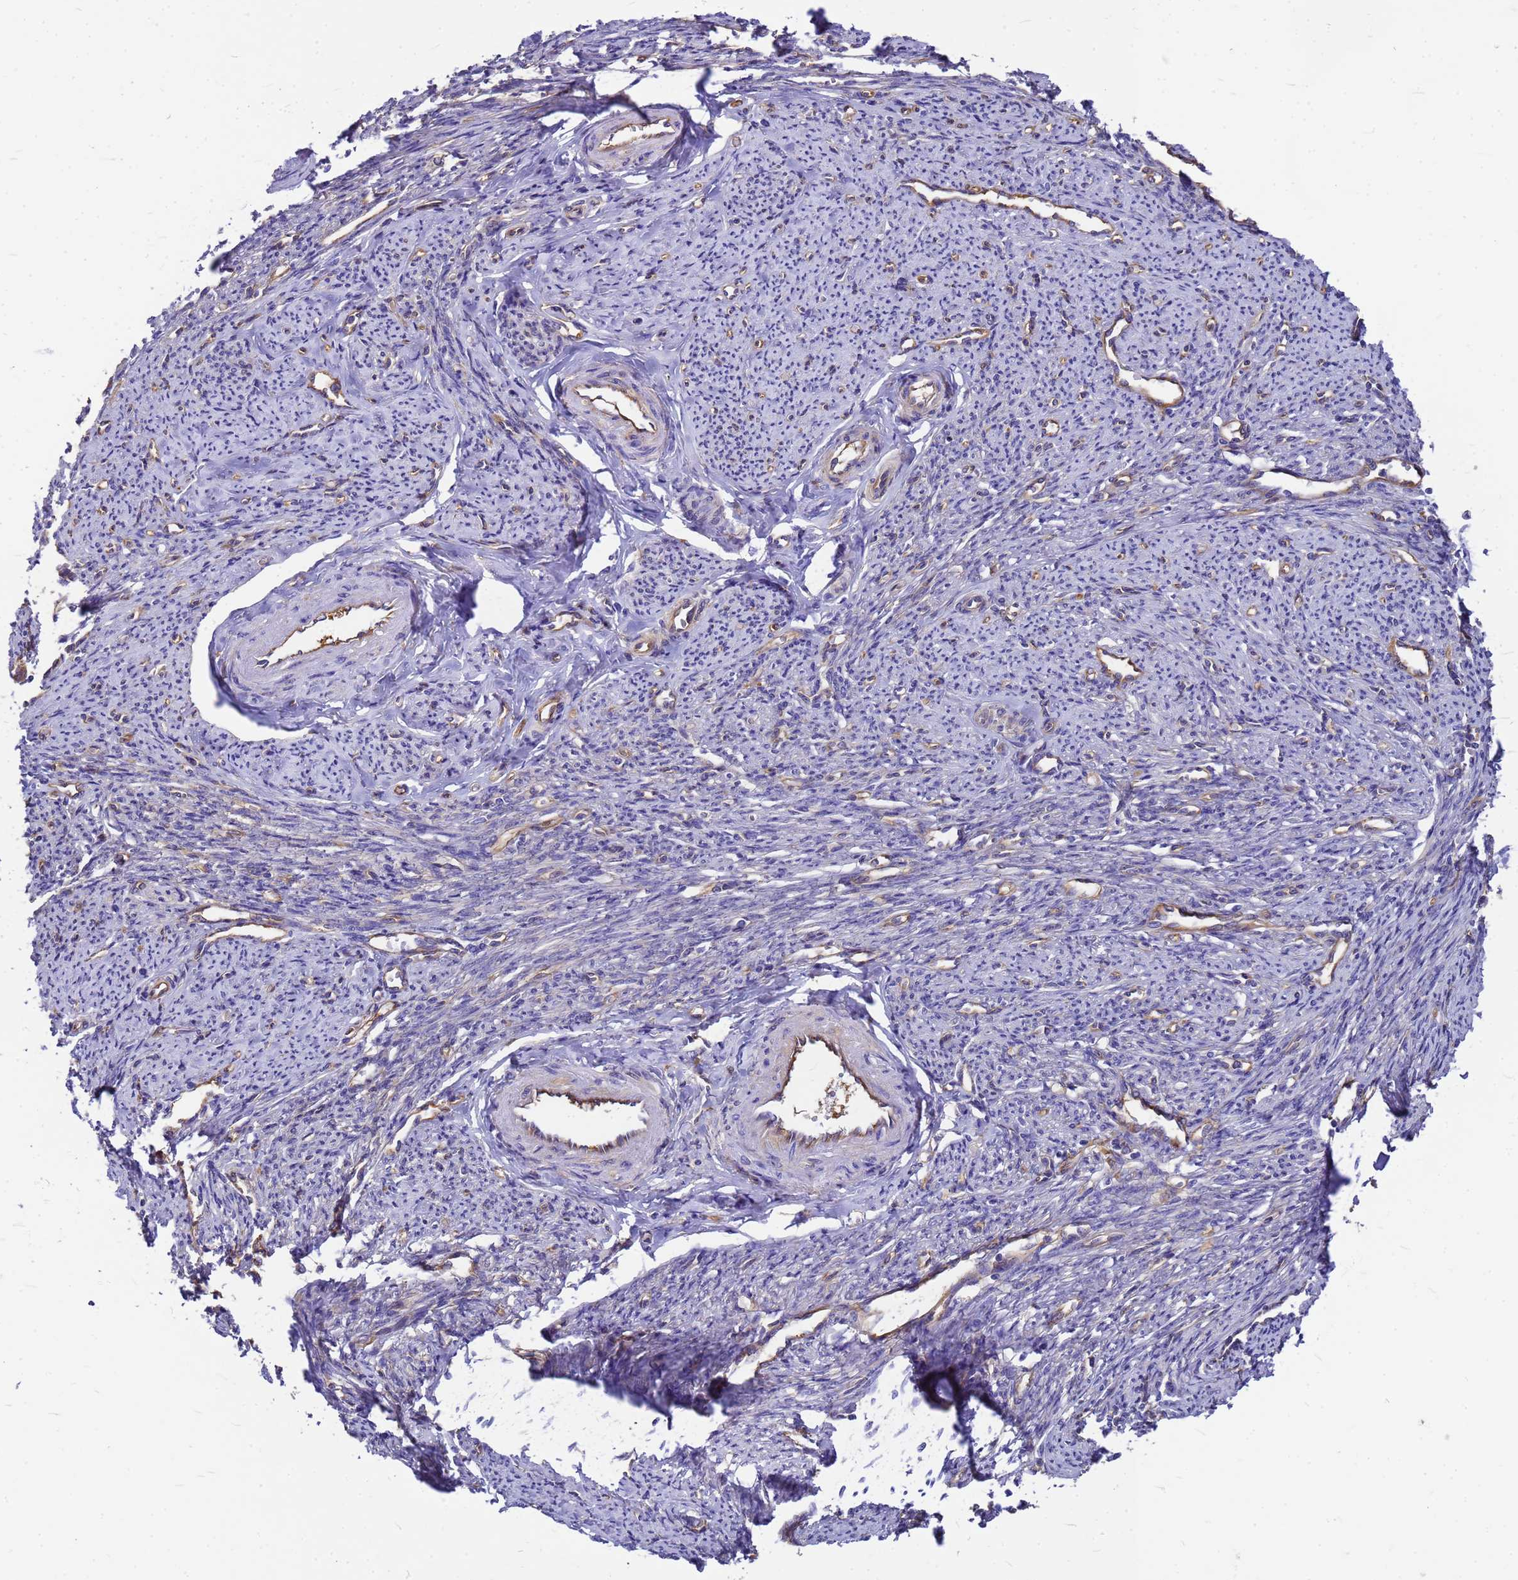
{"staining": {"intensity": "weak", "quantity": "<25%", "location": "cytoplasmic/membranous"}, "tissue": "smooth muscle", "cell_type": "Smooth muscle cells", "image_type": "normal", "snomed": [{"axis": "morphology", "description": "Normal tissue, NOS"}, {"axis": "topography", "description": "Smooth muscle"}, {"axis": "topography", "description": "Uterus"}], "caption": "This micrograph is of normal smooth muscle stained with immunohistochemistry (IHC) to label a protein in brown with the nuclei are counter-stained blue. There is no expression in smooth muscle cells.", "gene": "GID4", "patient": {"sex": "female", "age": 59}}